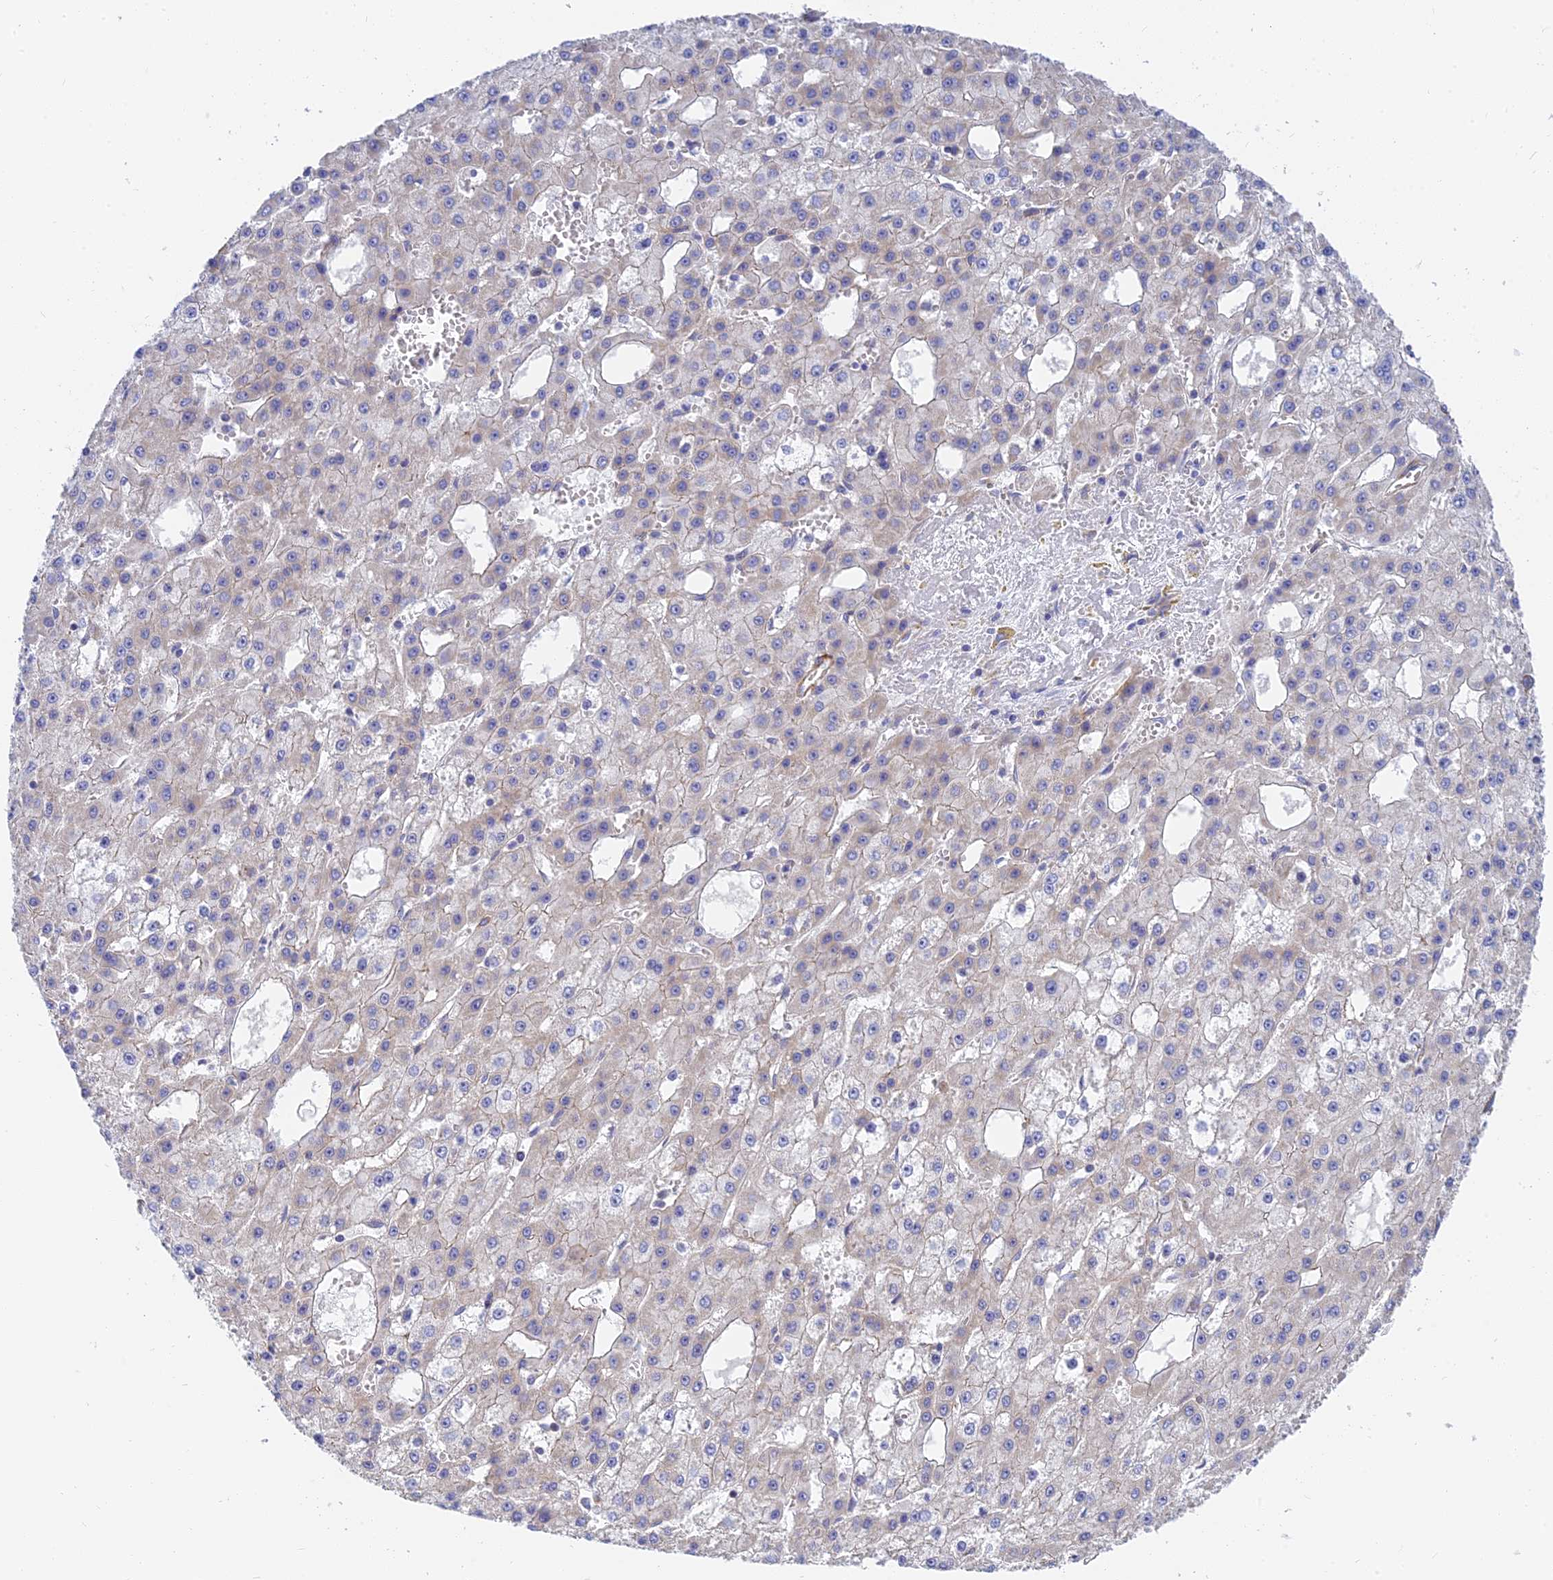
{"staining": {"intensity": "weak", "quantity": "25%-75%", "location": "cytoplasmic/membranous"}, "tissue": "liver cancer", "cell_type": "Tumor cells", "image_type": "cancer", "snomed": [{"axis": "morphology", "description": "Carcinoma, Hepatocellular, NOS"}, {"axis": "topography", "description": "Liver"}], "caption": "Immunohistochemical staining of human liver hepatocellular carcinoma shows weak cytoplasmic/membranous protein positivity in about 25%-75% of tumor cells. The staining was performed using DAB to visualize the protein expression in brown, while the nuclei were stained in blue with hematoxylin (Magnification: 20x).", "gene": "MRPL15", "patient": {"sex": "male", "age": 47}}